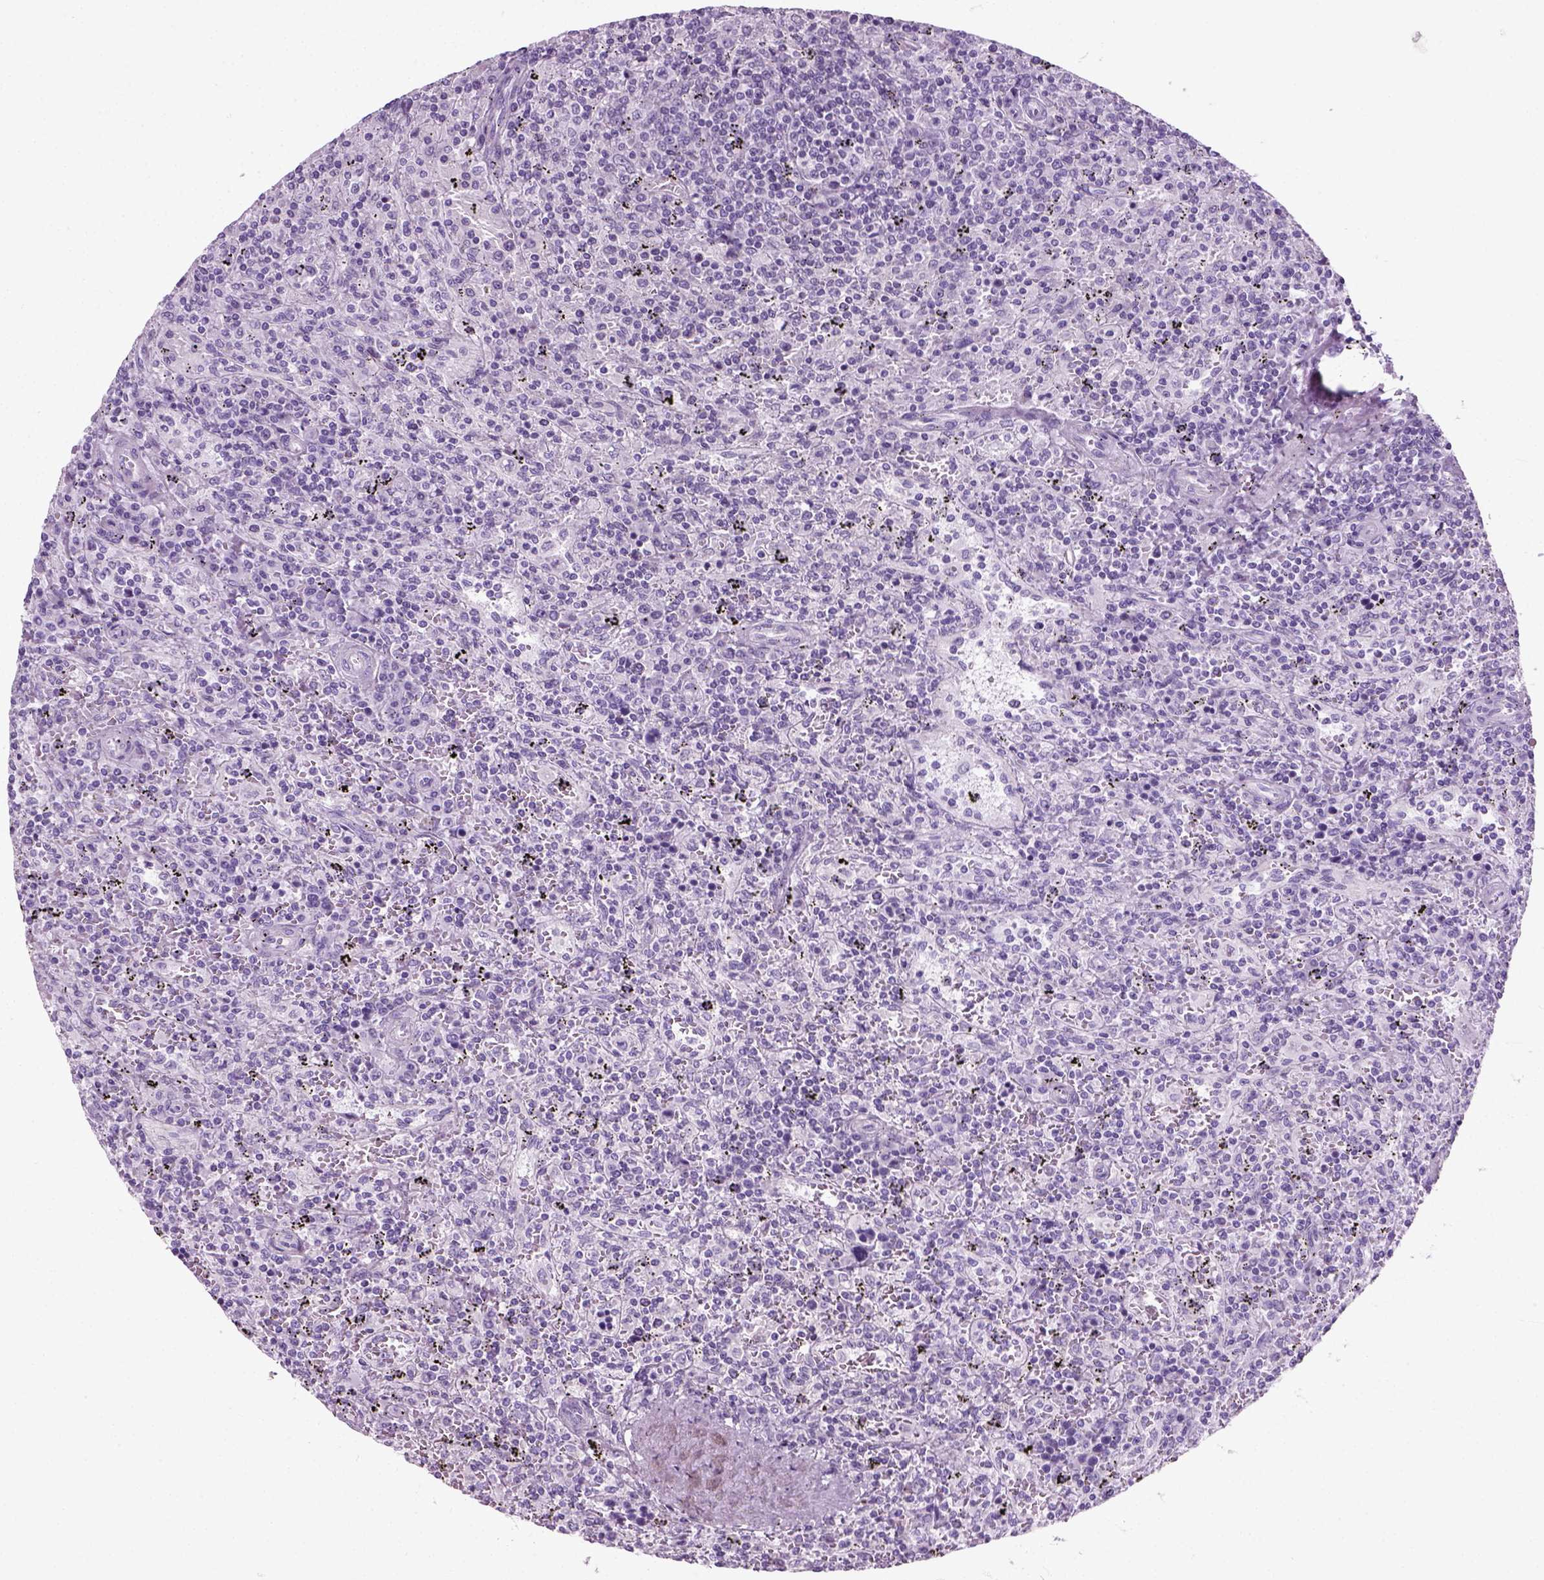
{"staining": {"intensity": "negative", "quantity": "none", "location": "none"}, "tissue": "lymphoma", "cell_type": "Tumor cells", "image_type": "cancer", "snomed": [{"axis": "morphology", "description": "Malignant lymphoma, non-Hodgkin's type, Low grade"}, {"axis": "topography", "description": "Spleen"}], "caption": "Tumor cells are negative for protein expression in human lymphoma.", "gene": "SLC12A5", "patient": {"sex": "male", "age": 62}}